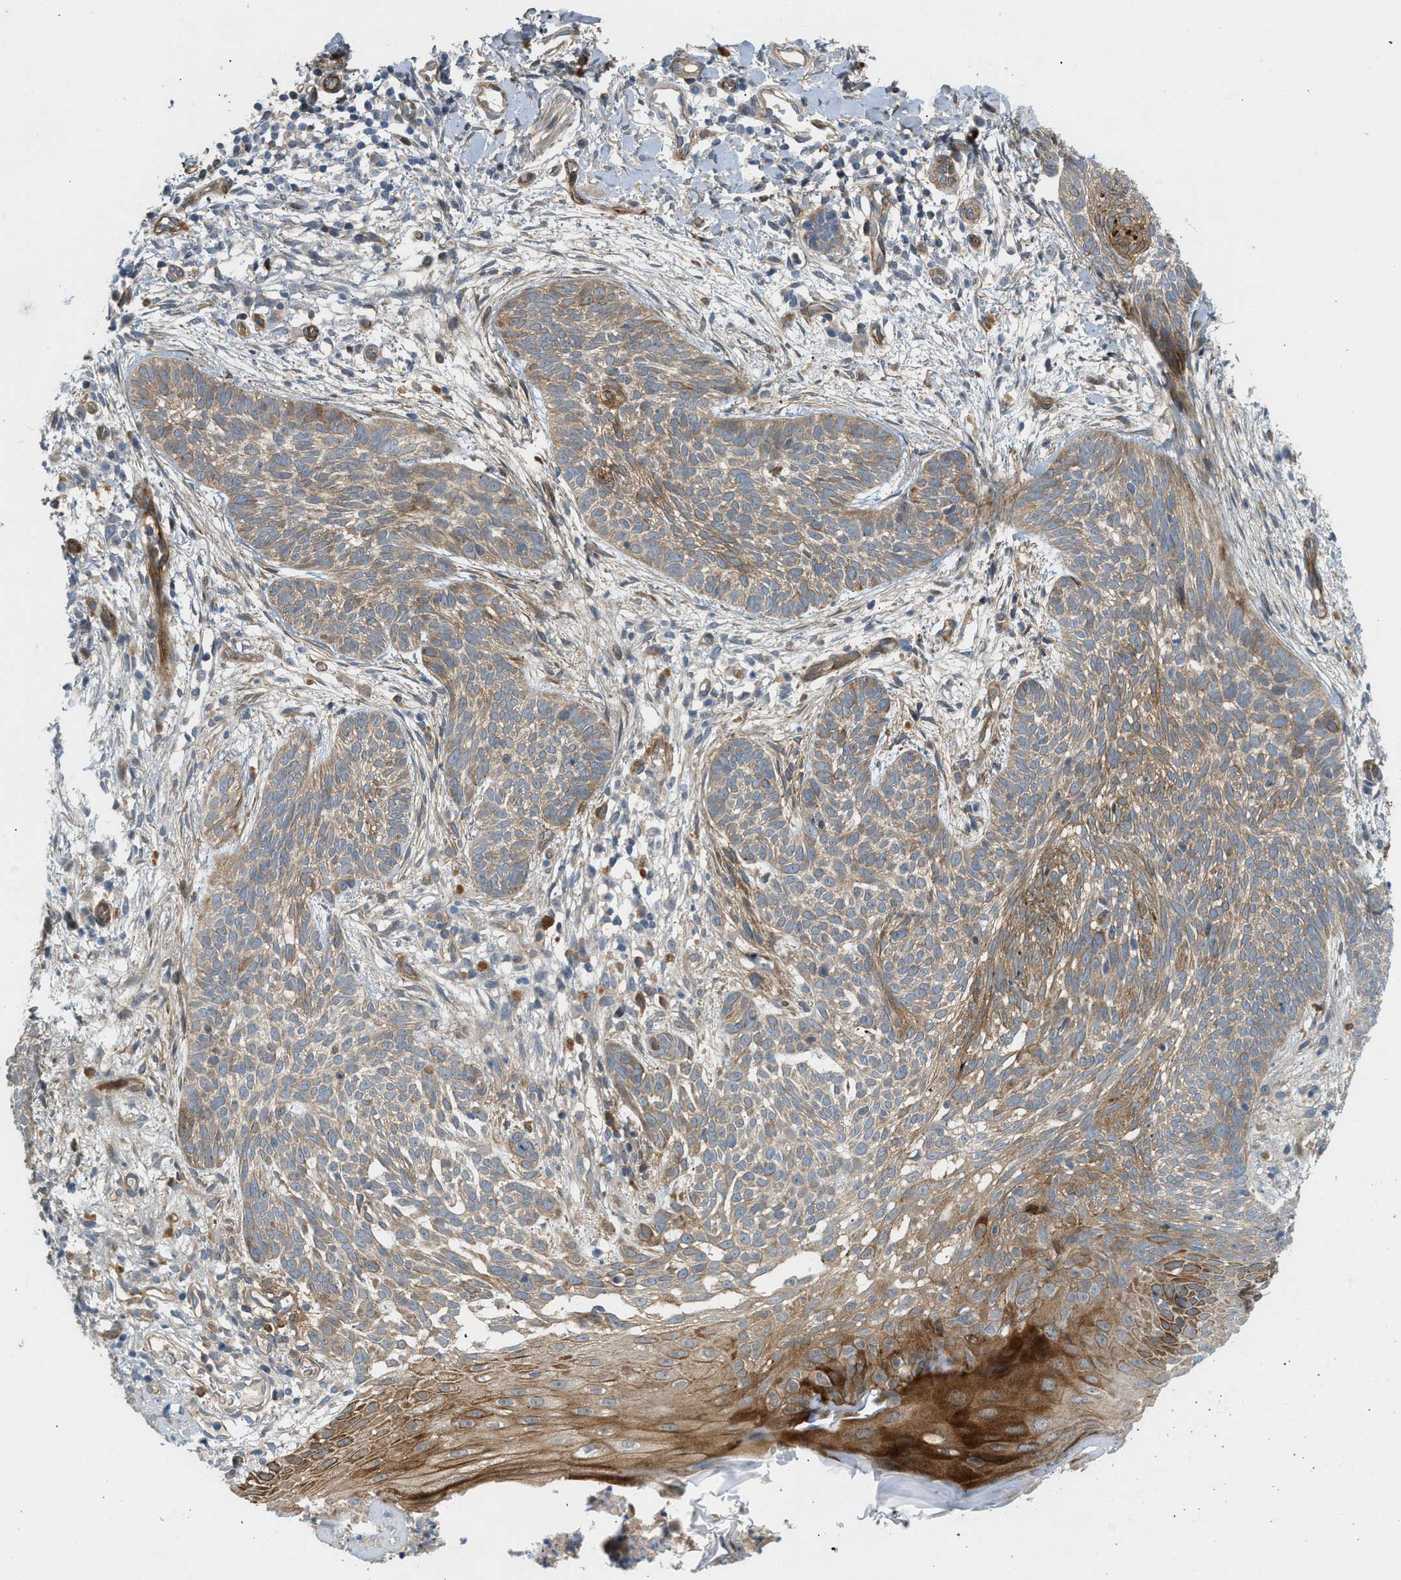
{"staining": {"intensity": "moderate", "quantity": ">75%", "location": "cytoplasmic/membranous"}, "tissue": "skin cancer", "cell_type": "Tumor cells", "image_type": "cancer", "snomed": [{"axis": "morphology", "description": "Basal cell carcinoma"}, {"axis": "topography", "description": "Skin"}], "caption": "Moderate cytoplasmic/membranous staining is seen in approximately >75% of tumor cells in skin cancer.", "gene": "EDNRA", "patient": {"sex": "female", "age": 59}}